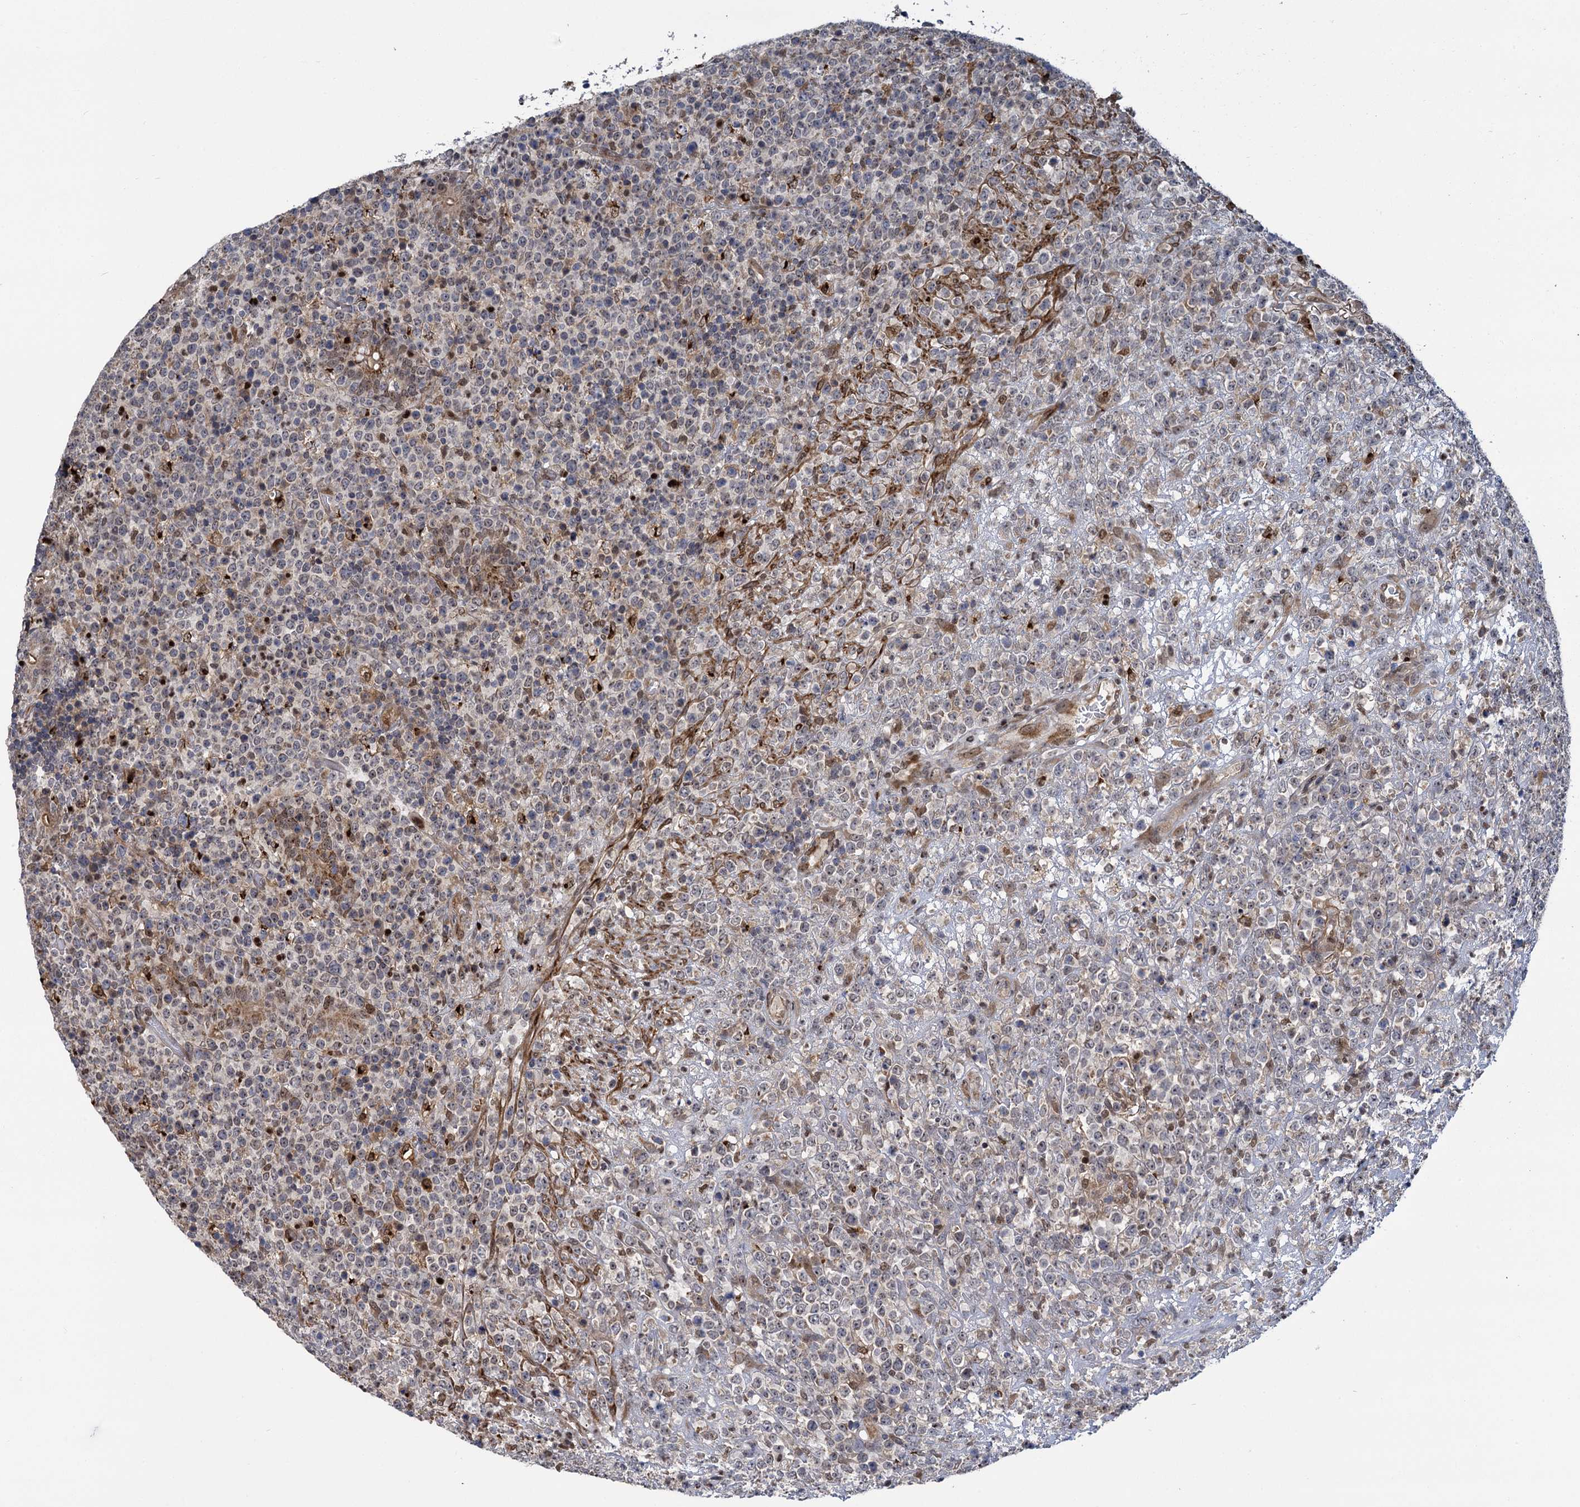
{"staining": {"intensity": "negative", "quantity": "none", "location": "none"}, "tissue": "lymphoma", "cell_type": "Tumor cells", "image_type": "cancer", "snomed": [{"axis": "morphology", "description": "Malignant lymphoma, non-Hodgkin's type, High grade"}, {"axis": "topography", "description": "Colon"}], "caption": "The image demonstrates no significant expression in tumor cells of high-grade malignant lymphoma, non-Hodgkin's type. The staining was performed using DAB to visualize the protein expression in brown, while the nuclei were stained in blue with hematoxylin (Magnification: 20x).", "gene": "GAL3ST4", "patient": {"sex": "female", "age": 53}}